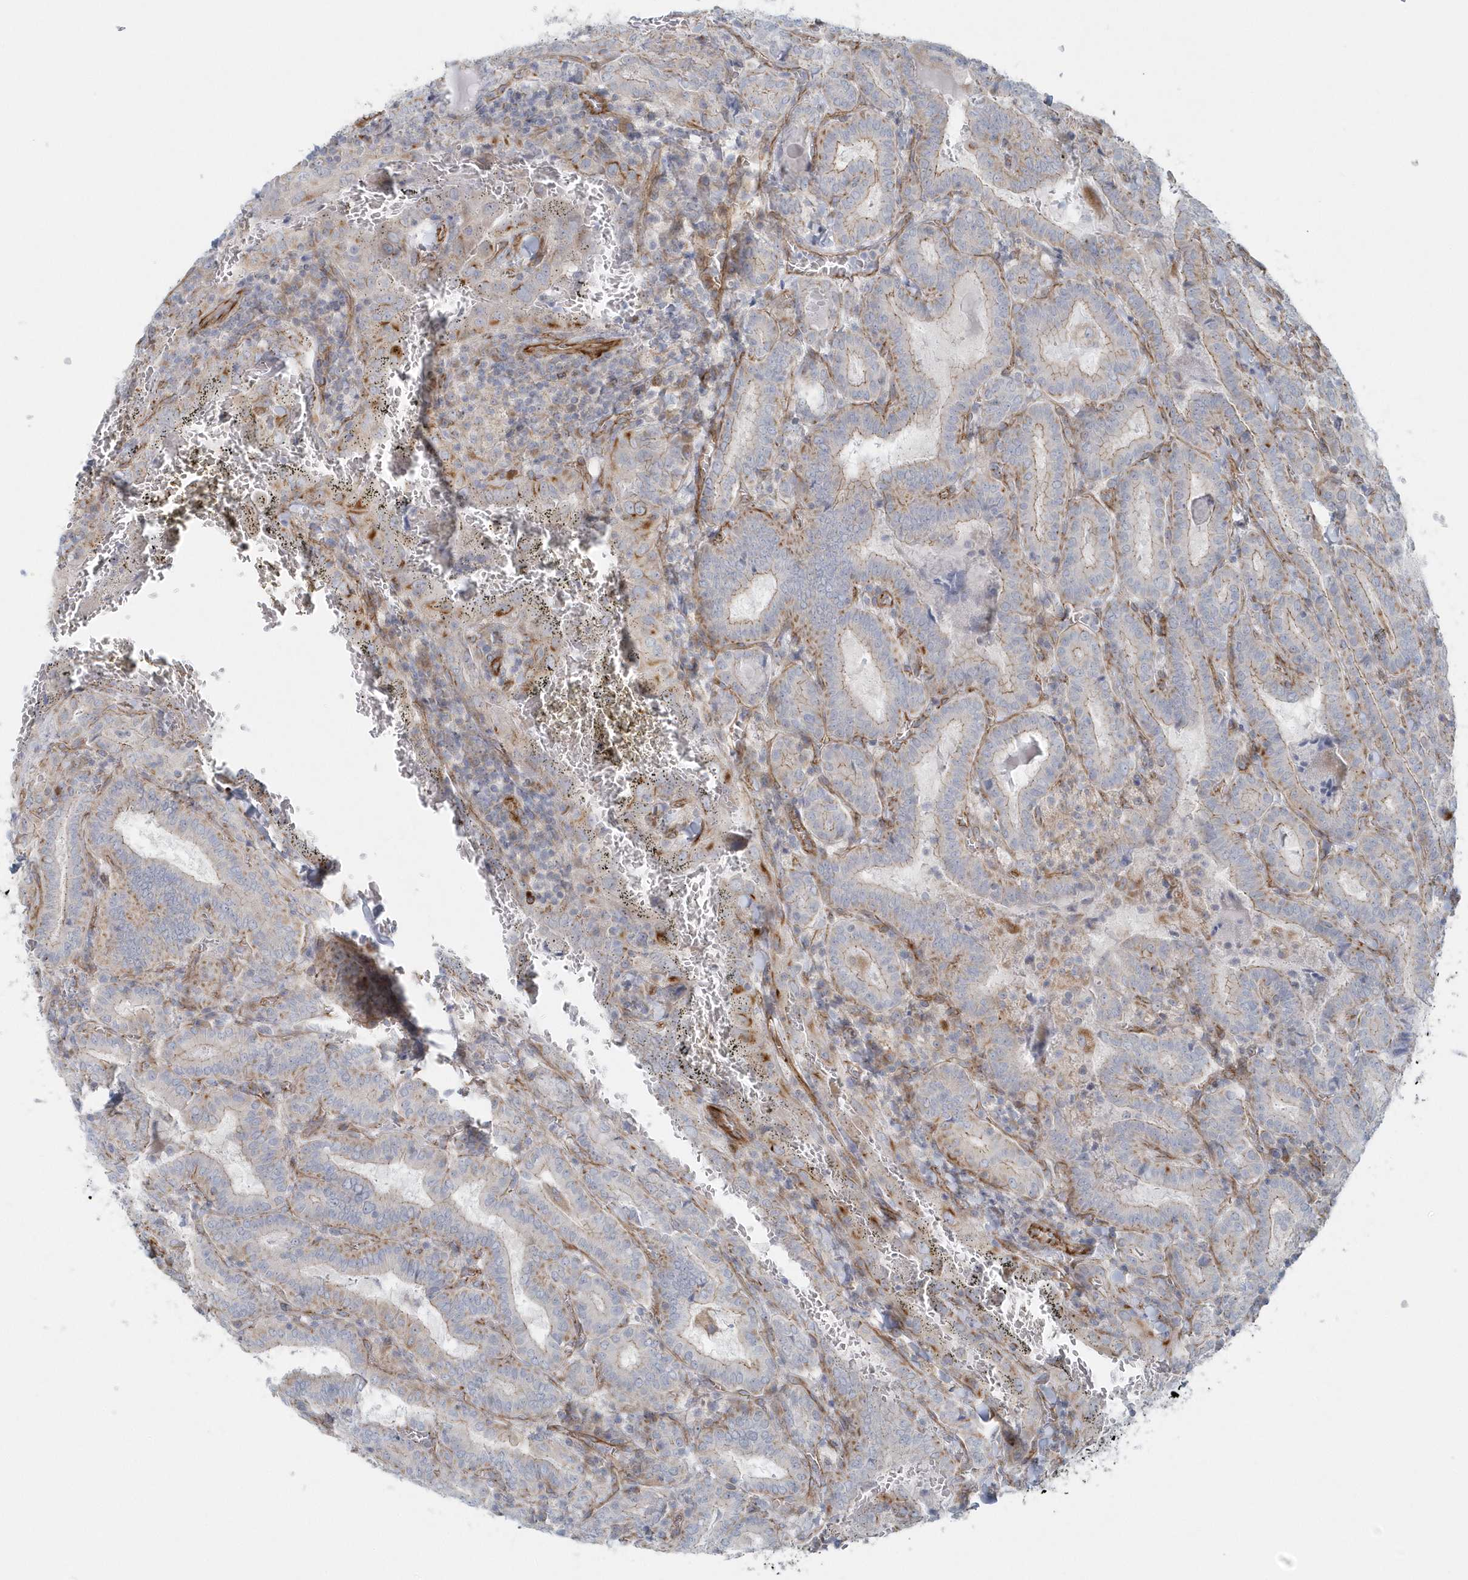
{"staining": {"intensity": "weak", "quantity": "<25%", "location": "cytoplasmic/membranous"}, "tissue": "thyroid cancer", "cell_type": "Tumor cells", "image_type": "cancer", "snomed": [{"axis": "morphology", "description": "Papillary adenocarcinoma, NOS"}, {"axis": "topography", "description": "Thyroid gland"}], "caption": "This is a micrograph of IHC staining of papillary adenocarcinoma (thyroid), which shows no expression in tumor cells.", "gene": "GPR152", "patient": {"sex": "female", "age": 72}}